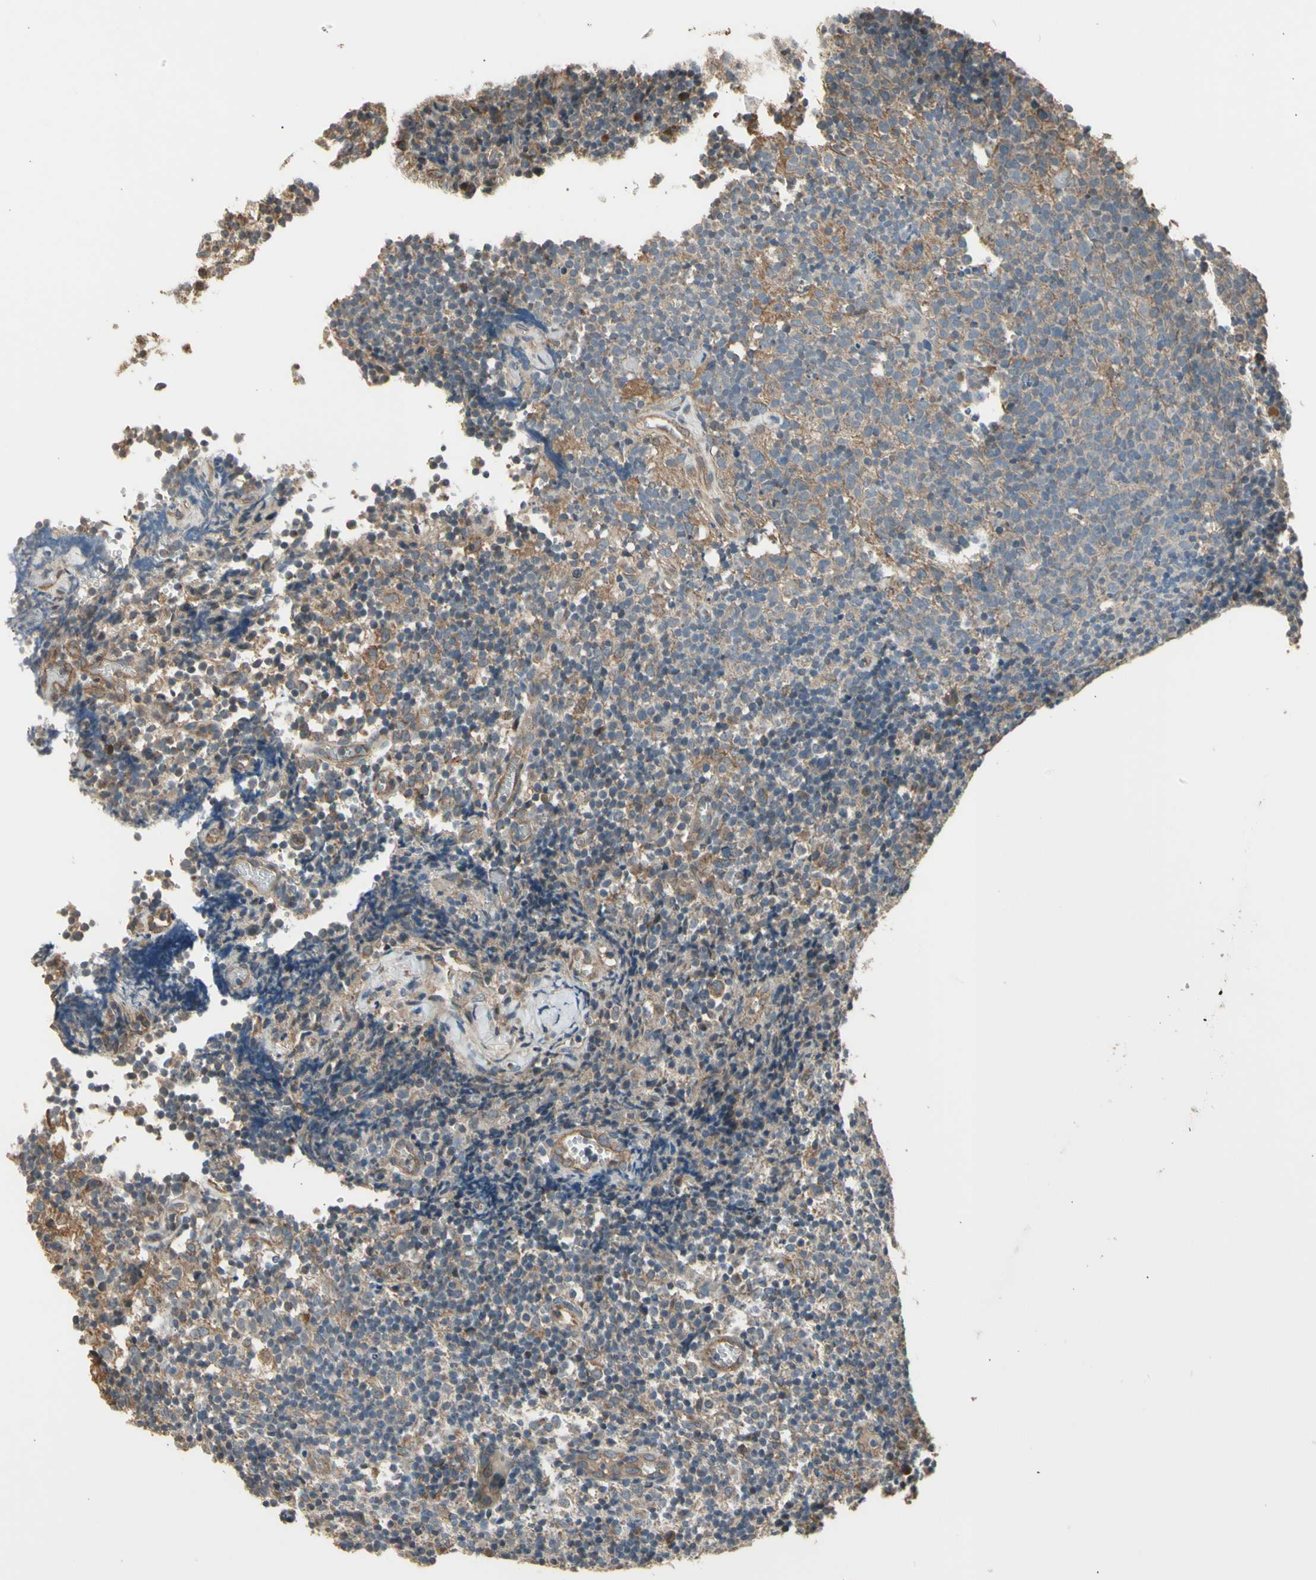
{"staining": {"intensity": "weak", "quantity": "<25%", "location": "cytoplasmic/membranous"}, "tissue": "lymph node", "cell_type": "Non-germinal center cells", "image_type": "normal", "snomed": [{"axis": "morphology", "description": "Normal tissue, NOS"}, {"axis": "morphology", "description": "Inflammation, NOS"}, {"axis": "topography", "description": "Lymph node"}], "caption": "Immunohistochemistry photomicrograph of unremarkable lymph node stained for a protein (brown), which reveals no staining in non-germinal center cells.", "gene": "EFNB2", "patient": {"sex": "male", "age": 55}}